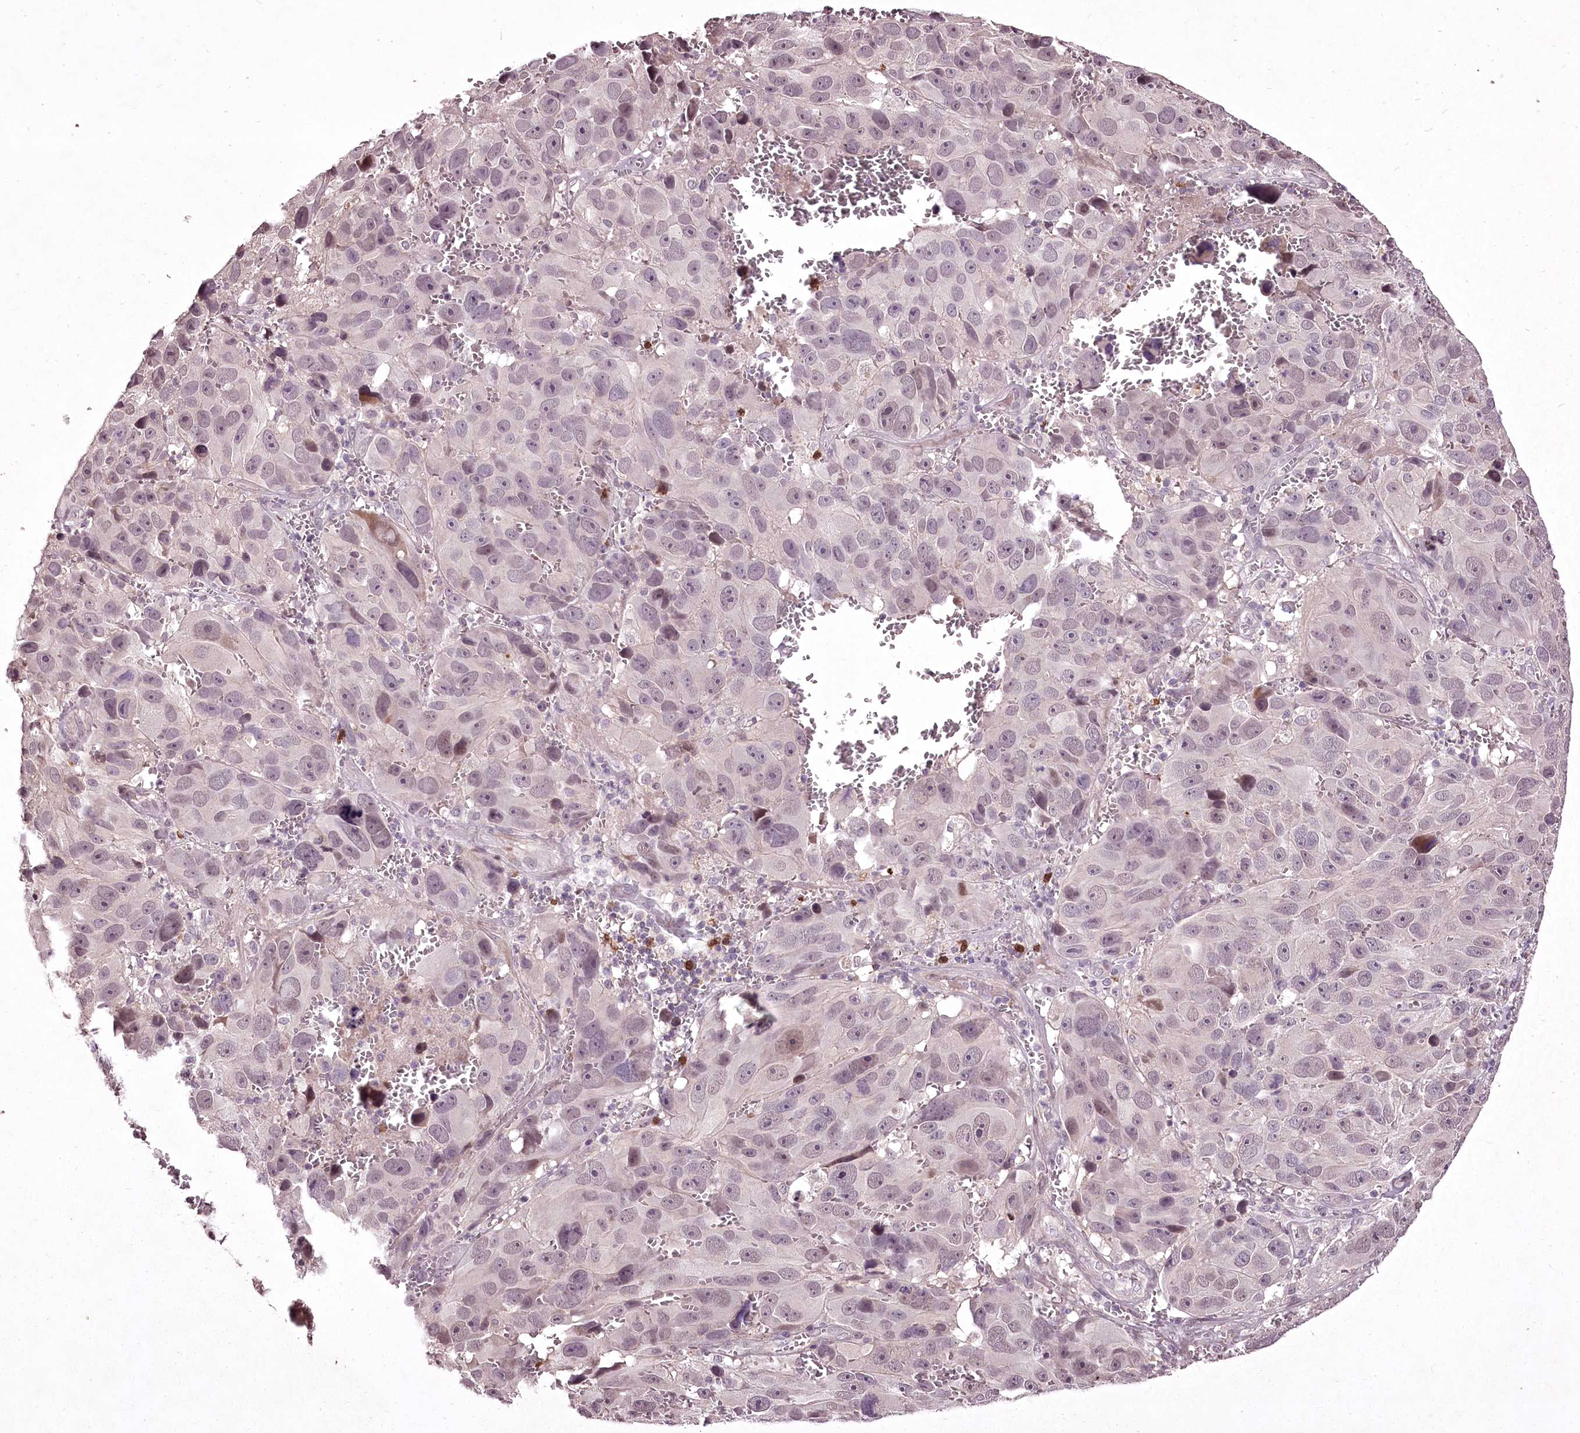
{"staining": {"intensity": "moderate", "quantity": "<25%", "location": "nuclear"}, "tissue": "melanoma", "cell_type": "Tumor cells", "image_type": "cancer", "snomed": [{"axis": "morphology", "description": "Malignant melanoma, NOS"}, {"axis": "topography", "description": "Skin"}], "caption": "The photomicrograph exhibits immunohistochemical staining of malignant melanoma. There is moderate nuclear positivity is present in approximately <25% of tumor cells. Using DAB (brown) and hematoxylin (blue) stains, captured at high magnification using brightfield microscopy.", "gene": "ADRA1D", "patient": {"sex": "male", "age": 84}}